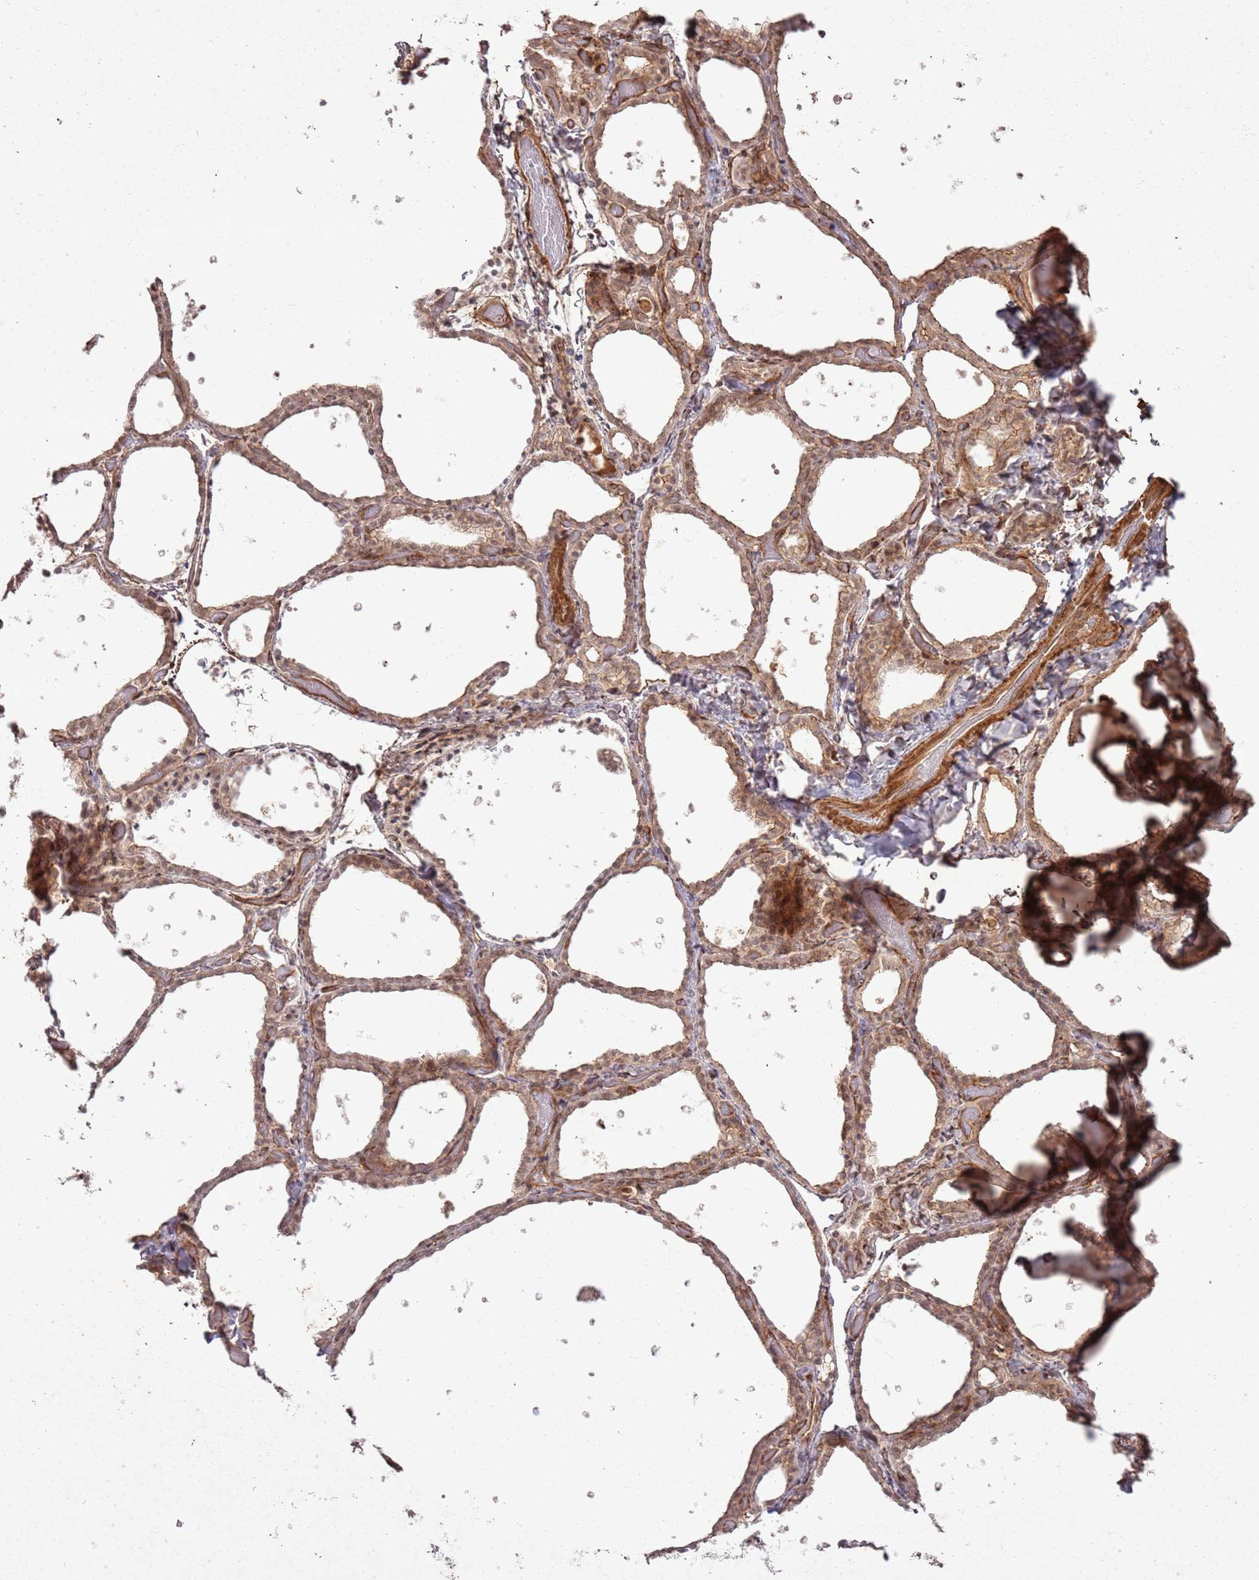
{"staining": {"intensity": "moderate", "quantity": ">75%", "location": "cytoplasmic/membranous,nuclear"}, "tissue": "thyroid gland", "cell_type": "Glandular cells", "image_type": "normal", "snomed": [{"axis": "morphology", "description": "Normal tissue, NOS"}, {"axis": "topography", "description": "Thyroid gland"}], "caption": "Protein expression analysis of unremarkable human thyroid gland reveals moderate cytoplasmic/membranous,nuclear positivity in about >75% of glandular cells.", "gene": "ZNF623", "patient": {"sex": "female", "age": 44}}